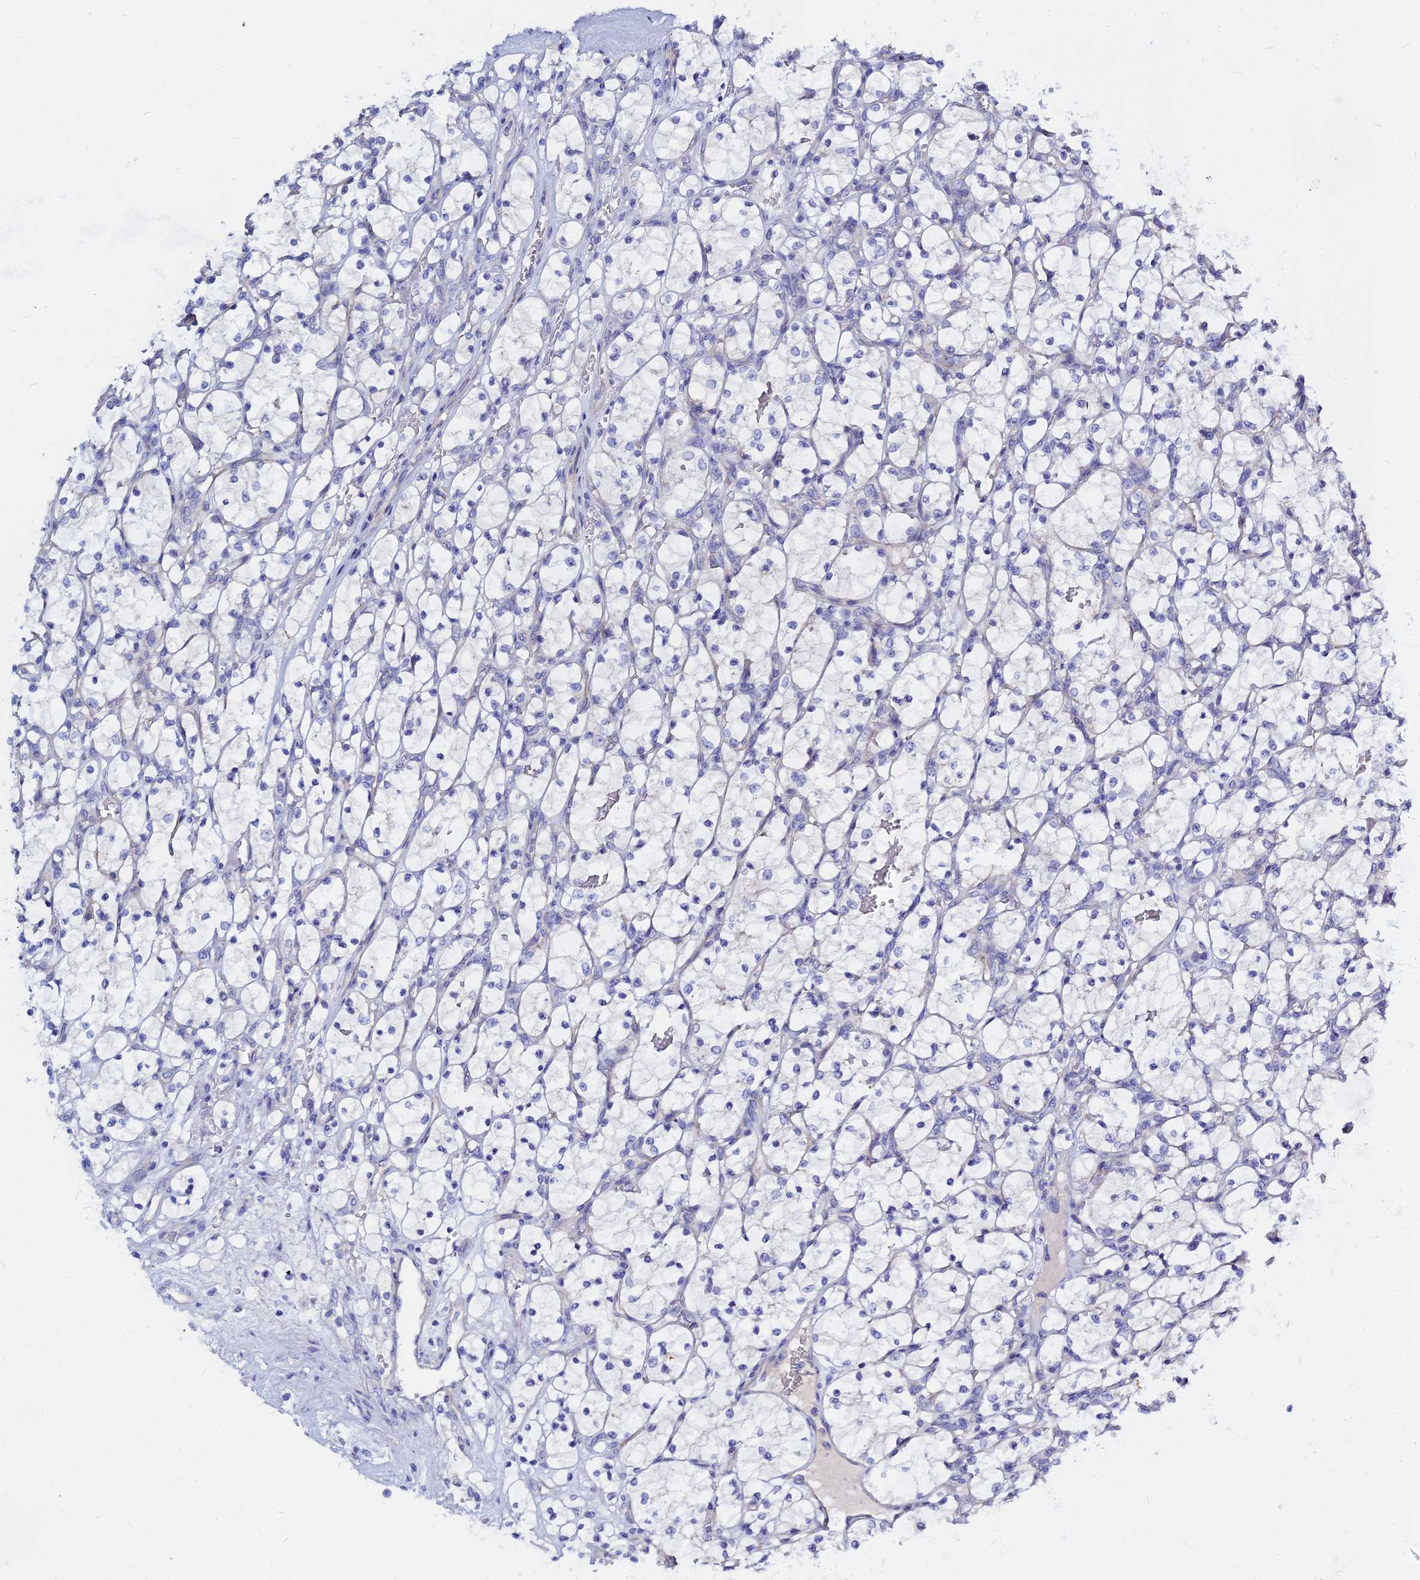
{"staining": {"intensity": "negative", "quantity": "none", "location": "none"}, "tissue": "renal cancer", "cell_type": "Tumor cells", "image_type": "cancer", "snomed": [{"axis": "morphology", "description": "Adenocarcinoma, NOS"}, {"axis": "topography", "description": "Kidney"}], "caption": "Renal adenocarcinoma stained for a protein using IHC demonstrates no staining tumor cells.", "gene": "ZNF552", "patient": {"sex": "female", "age": 69}}